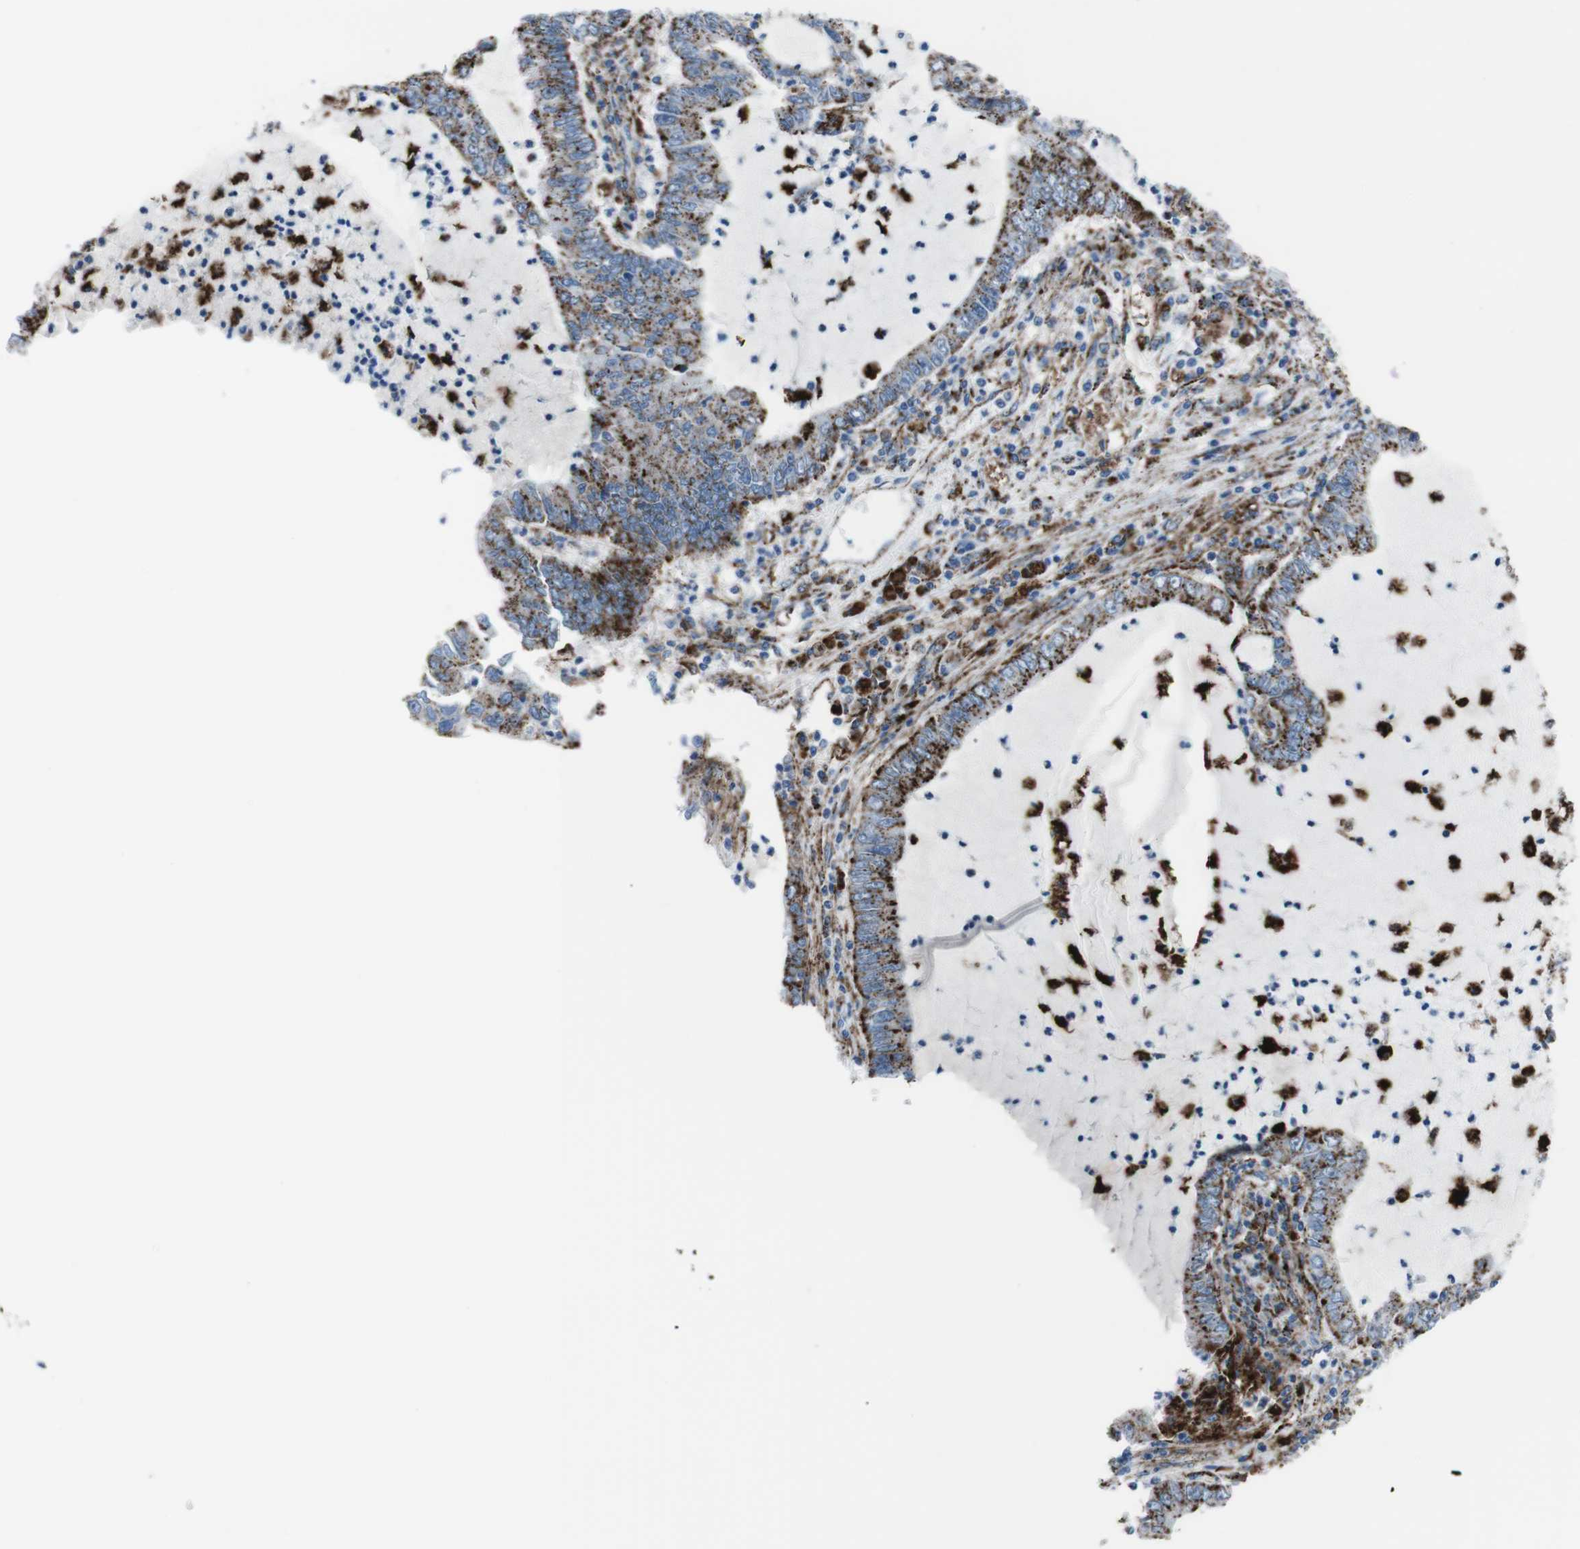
{"staining": {"intensity": "strong", "quantity": ">75%", "location": "cytoplasmic/membranous"}, "tissue": "lung cancer", "cell_type": "Tumor cells", "image_type": "cancer", "snomed": [{"axis": "morphology", "description": "Adenocarcinoma, NOS"}, {"axis": "topography", "description": "Lung"}], "caption": "Immunohistochemistry staining of adenocarcinoma (lung), which reveals high levels of strong cytoplasmic/membranous expression in approximately >75% of tumor cells indicating strong cytoplasmic/membranous protein staining. The staining was performed using DAB (brown) for protein detection and nuclei were counterstained in hematoxylin (blue).", "gene": "SCARB2", "patient": {"sex": "female", "age": 51}}